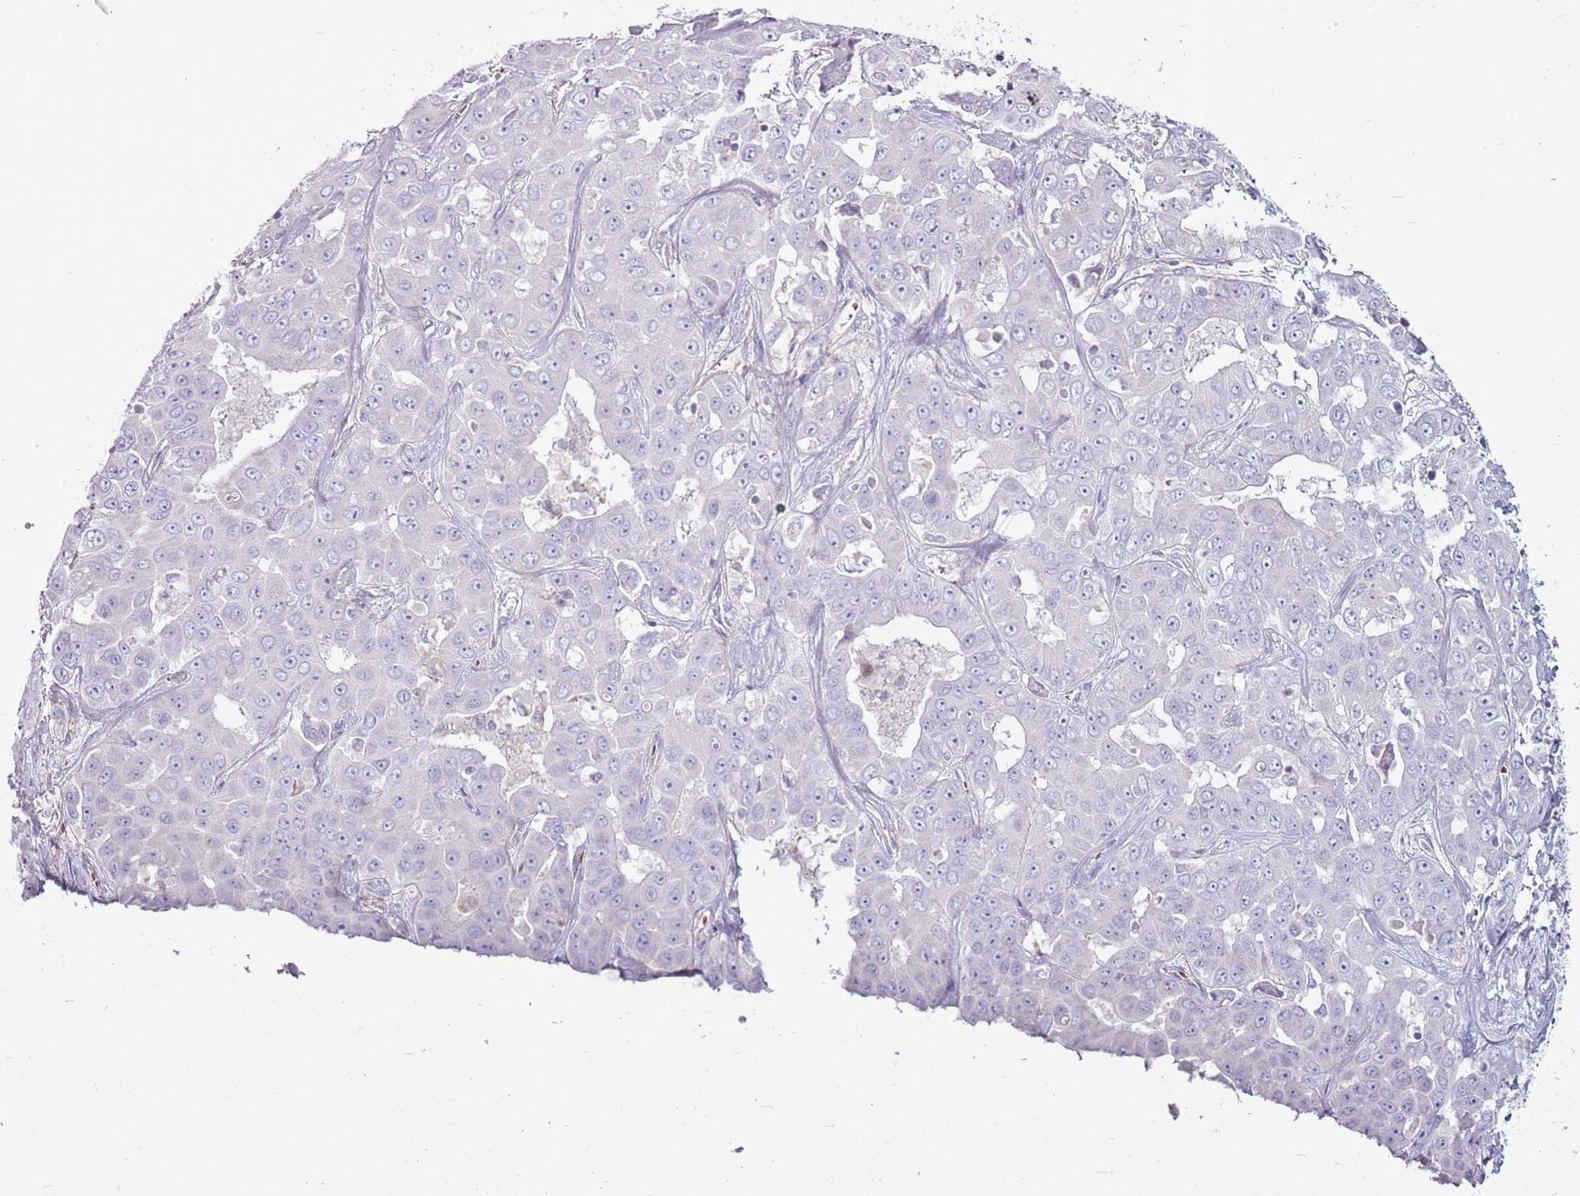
{"staining": {"intensity": "negative", "quantity": "none", "location": "none"}, "tissue": "liver cancer", "cell_type": "Tumor cells", "image_type": "cancer", "snomed": [{"axis": "morphology", "description": "Cholangiocarcinoma"}, {"axis": "topography", "description": "Liver"}], "caption": "Tumor cells show no significant protein positivity in liver cancer (cholangiocarcinoma). (Brightfield microscopy of DAB immunohistochemistry at high magnification).", "gene": "CHAC2", "patient": {"sex": "female", "age": 52}}